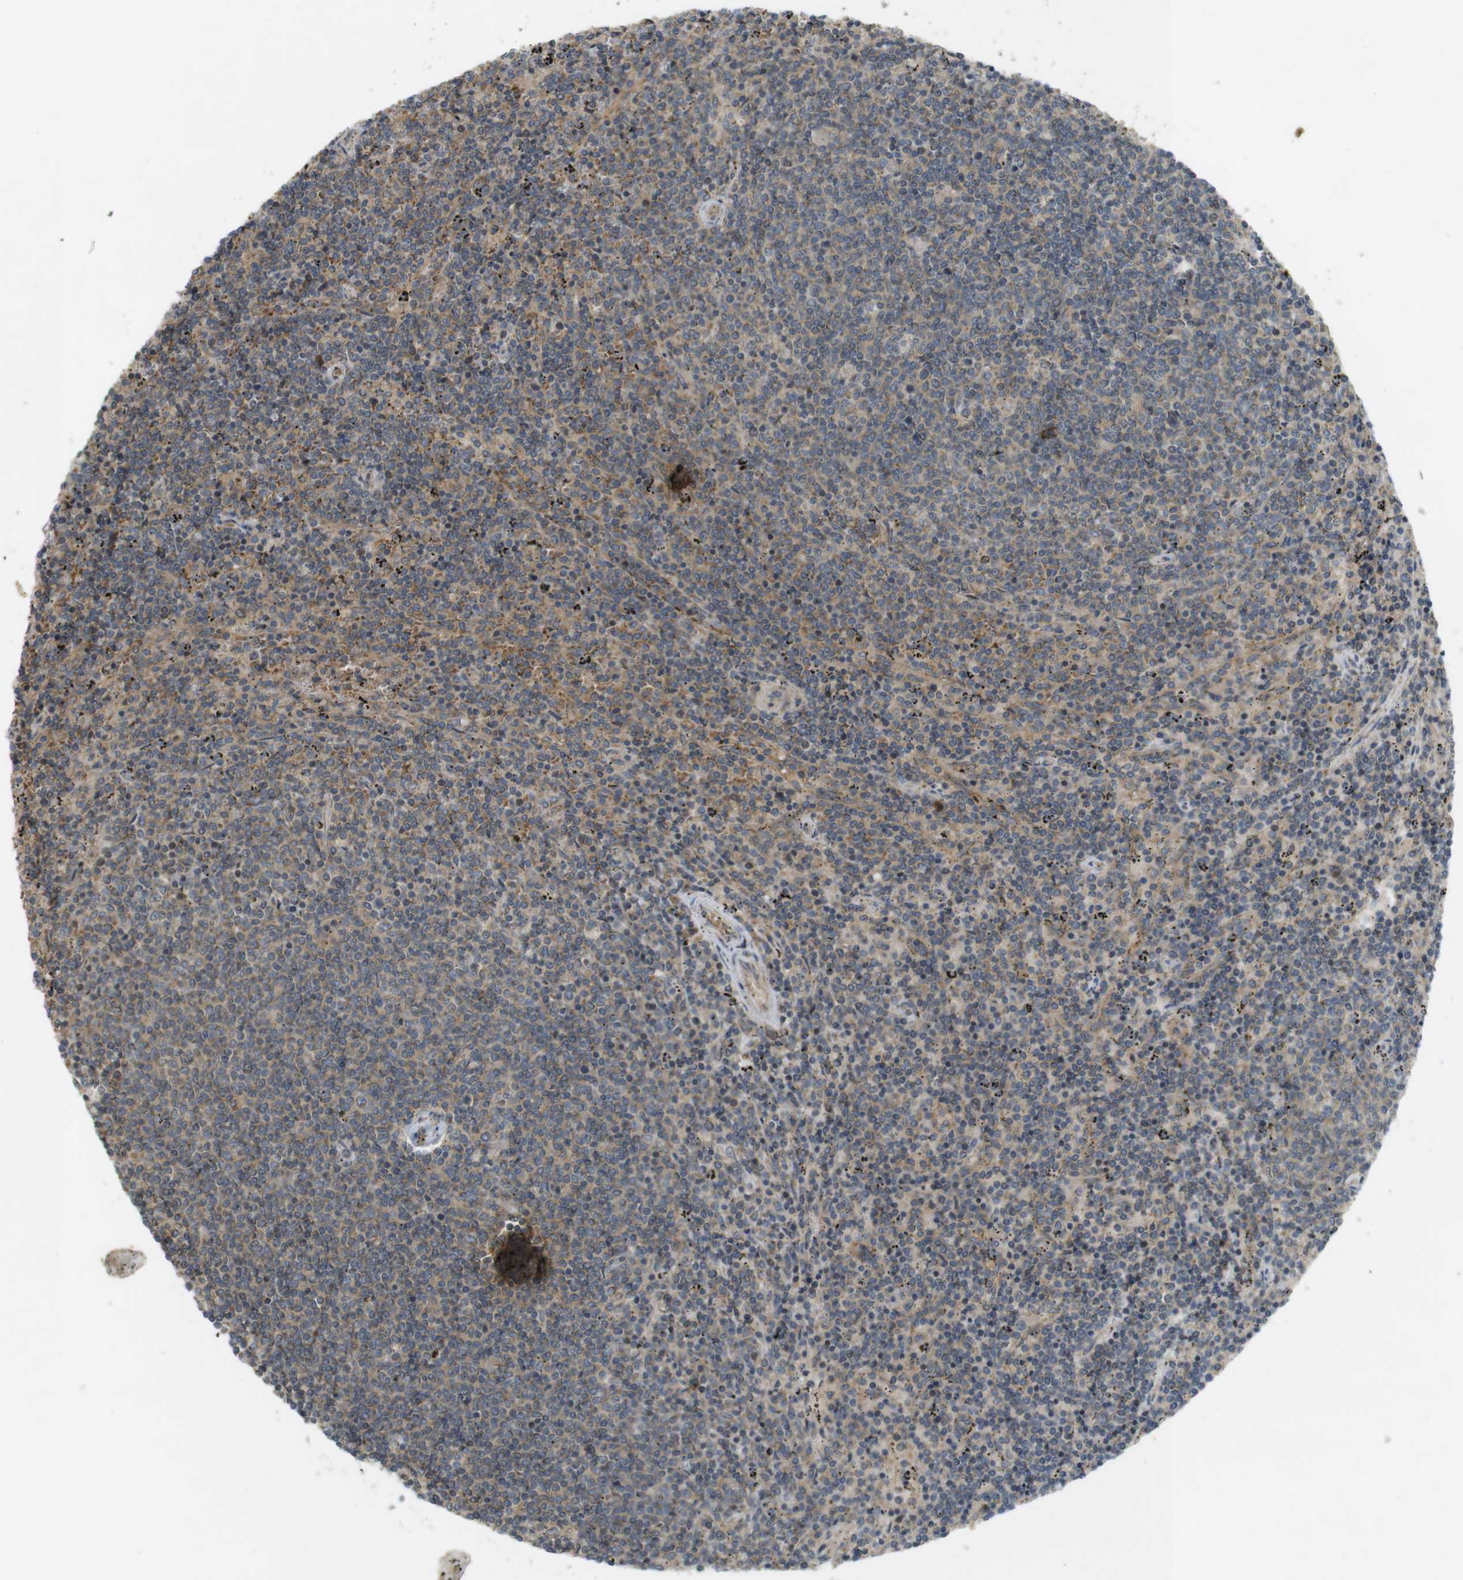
{"staining": {"intensity": "moderate", "quantity": "<25%", "location": "cytoplasmic/membranous"}, "tissue": "lymphoma", "cell_type": "Tumor cells", "image_type": "cancer", "snomed": [{"axis": "morphology", "description": "Malignant lymphoma, non-Hodgkin's type, Low grade"}, {"axis": "topography", "description": "Spleen"}], "caption": "Tumor cells exhibit low levels of moderate cytoplasmic/membranous positivity in approximately <25% of cells in lymphoma.", "gene": "CLTC", "patient": {"sex": "female", "age": 50}}